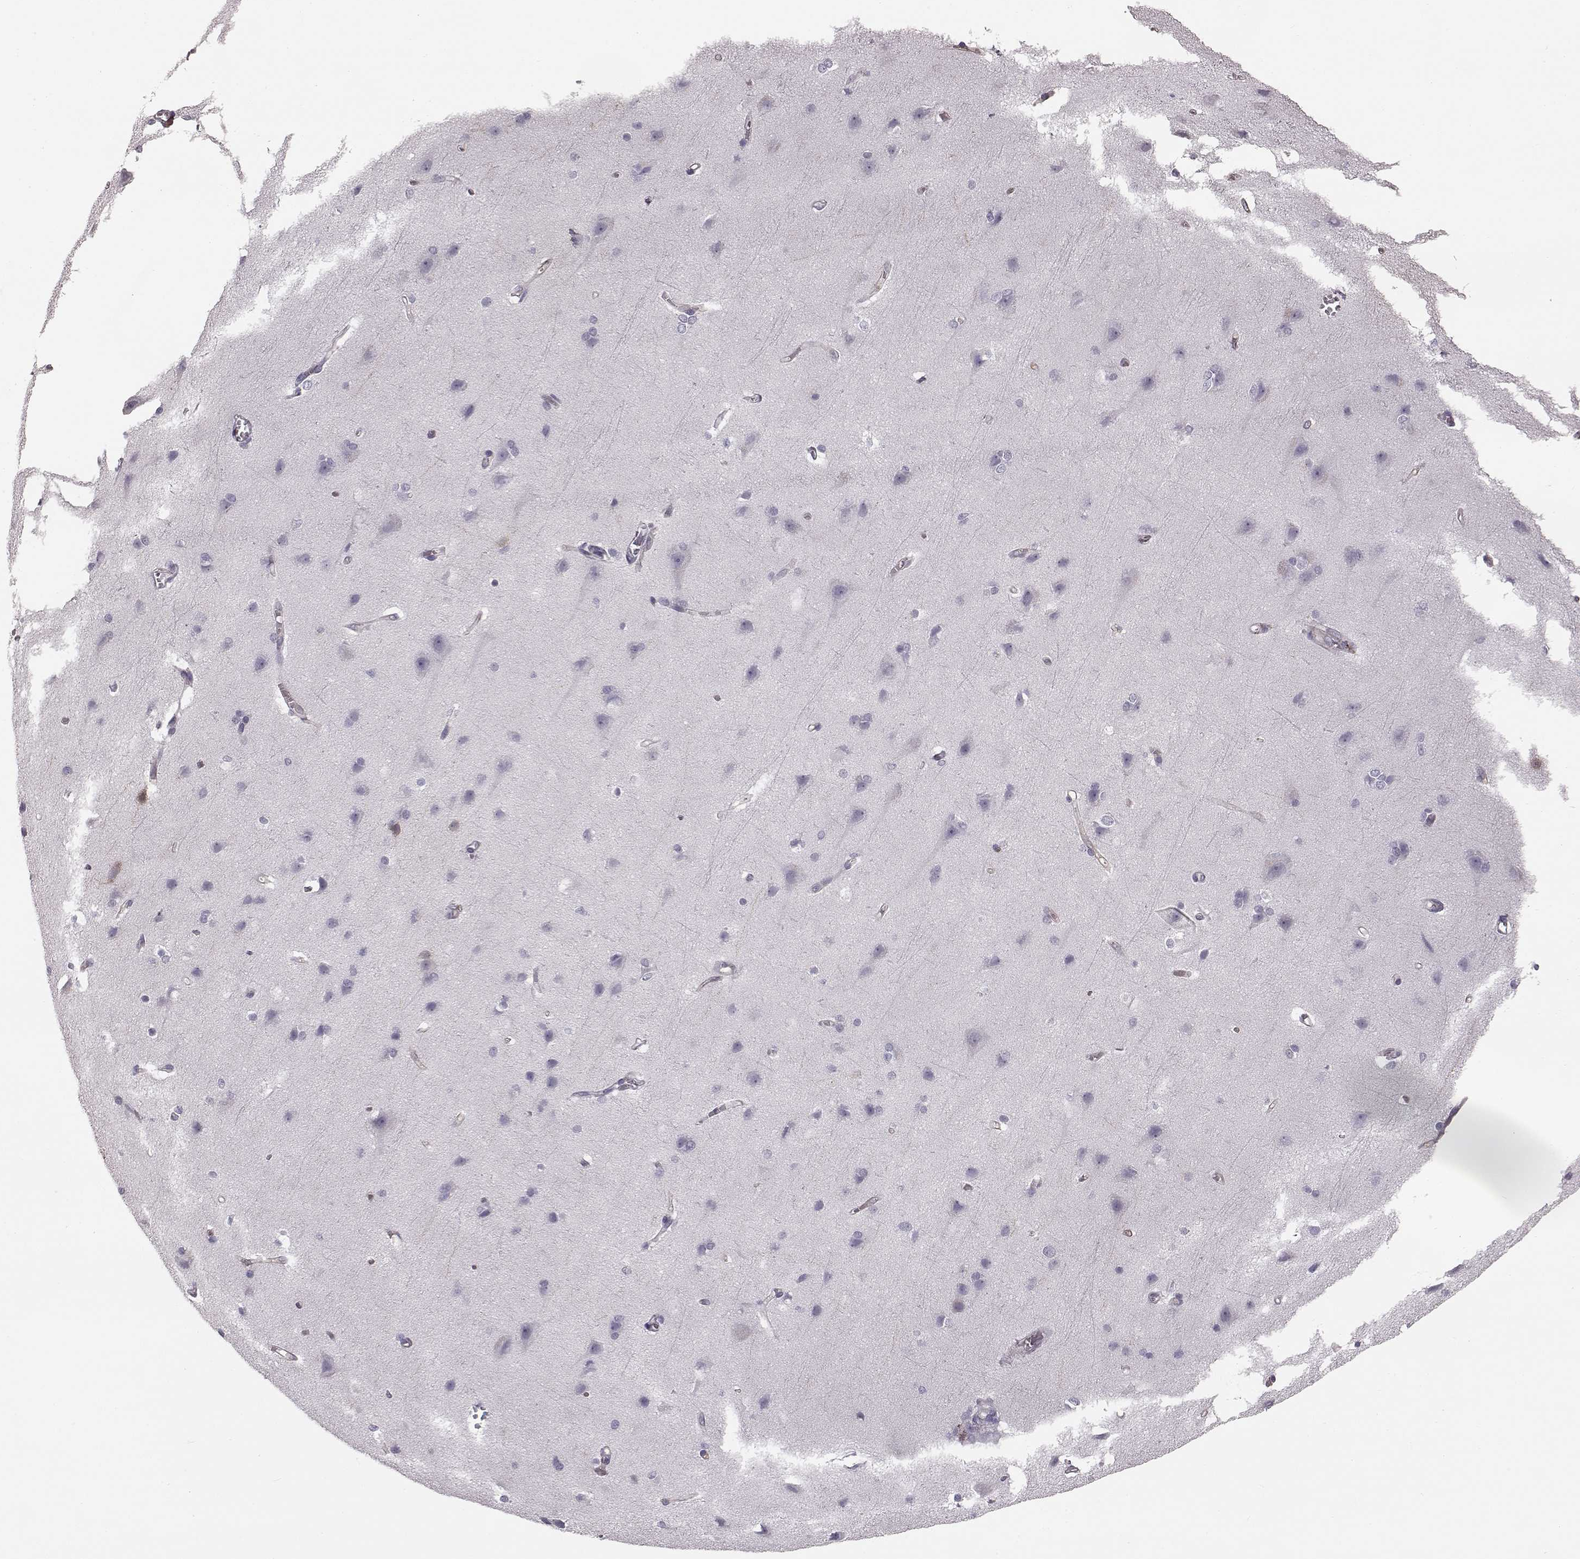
{"staining": {"intensity": "negative", "quantity": "none", "location": "none"}, "tissue": "cerebral cortex", "cell_type": "Endothelial cells", "image_type": "normal", "snomed": [{"axis": "morphology", "description": "Normal tissue, NOS"}, {"axis": "topography", "description": "Cerebral cortex"}], "caption": "A histopathology image of cerebral cortex stained for a protein displays no brown staining in endothelial cells.", "gene": "EIF4E1B", "patient": {"sex": "male", "age": 37}}